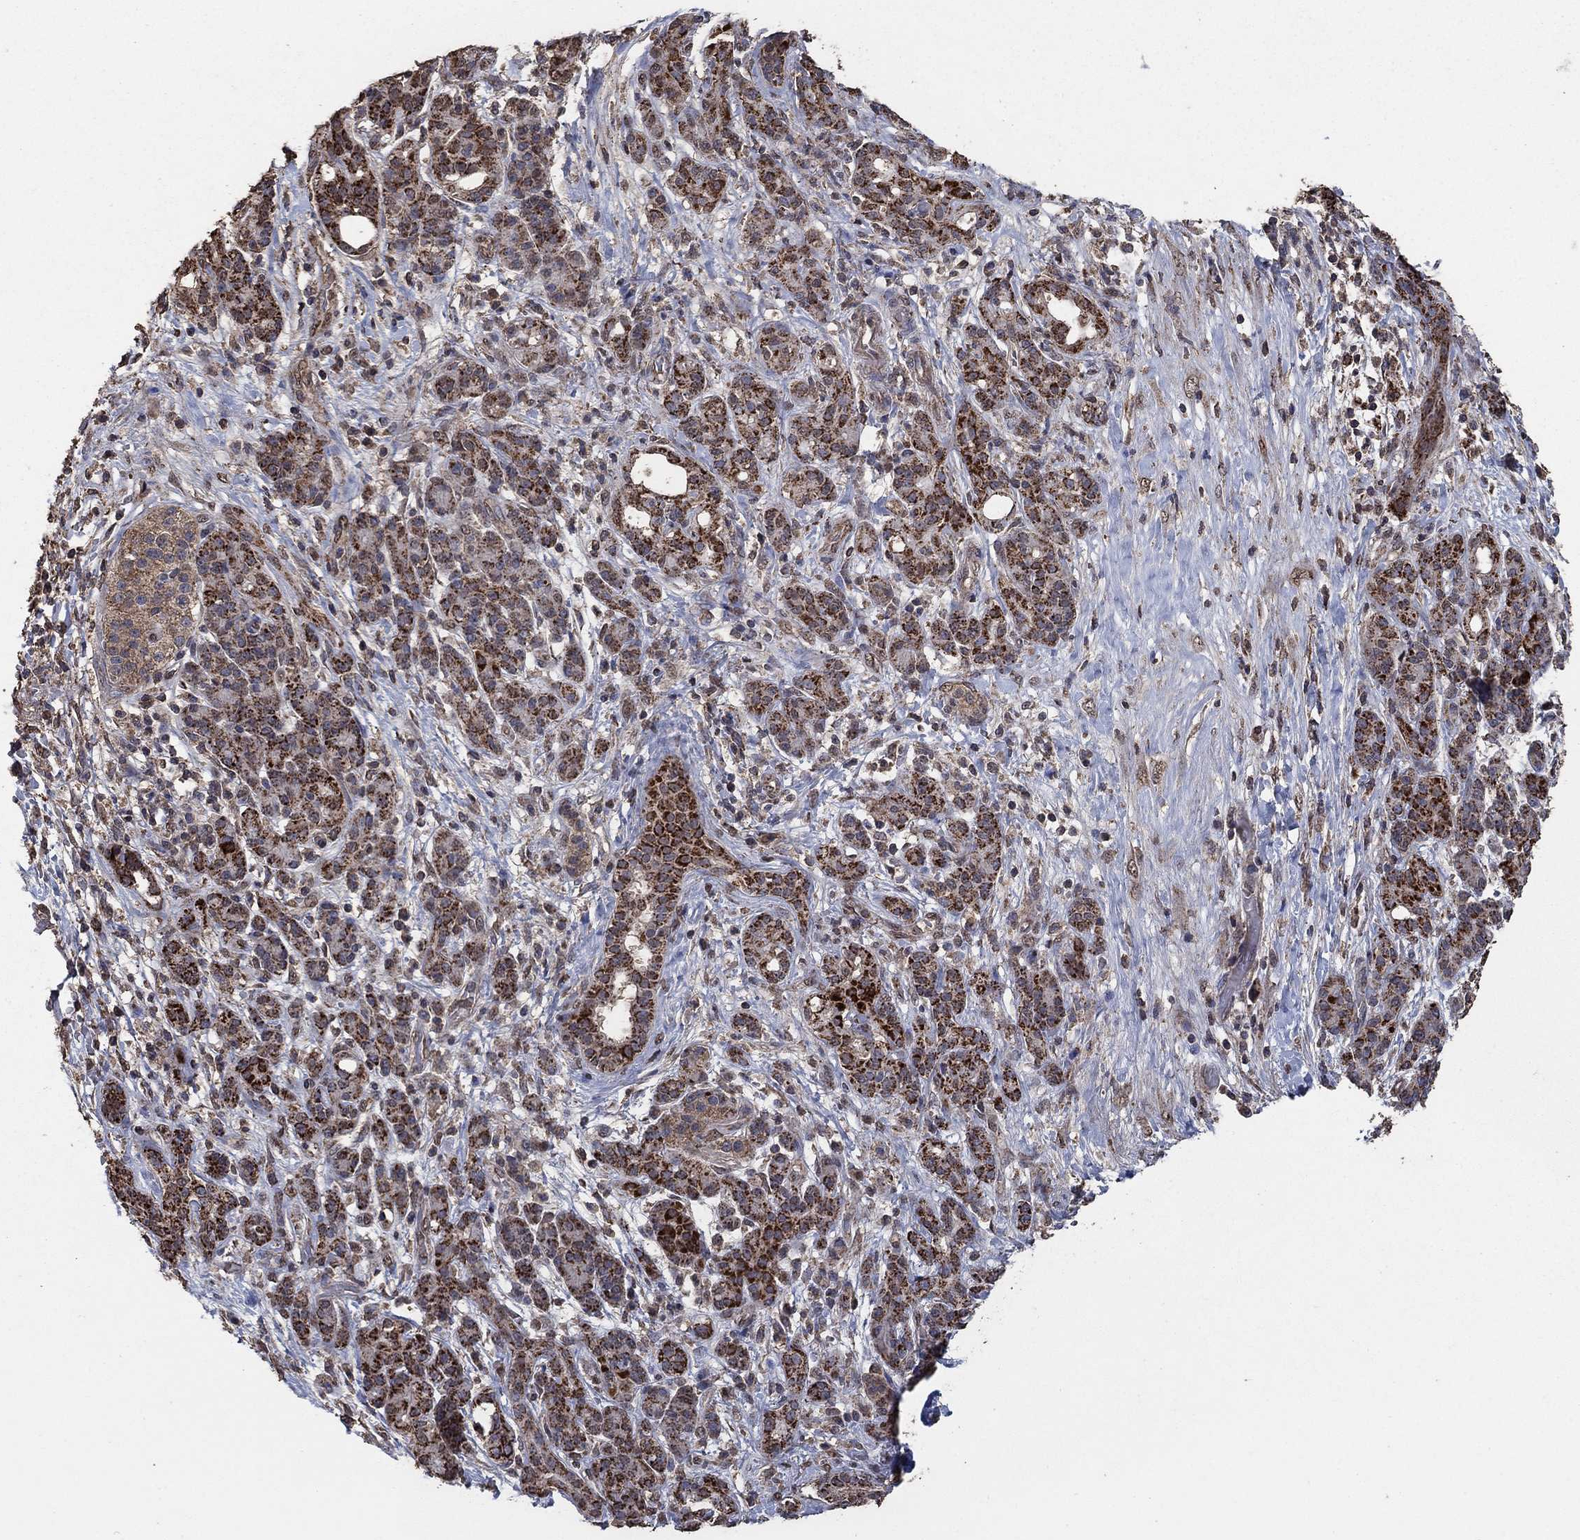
{"staining": {"intensity": "strong", "quantity": ">75%", "location": "cytoplasmic/membranous"}, "tissue": "pancreatic cancer", "cell_type": "Tumor cells", "image_type": "cancer", "snomed": [{"axis": "morphology", "description": "Adenocarcinoma, NOS"}, {"axis": "topography", "description": "Pancreas"}], "caption": "Human pancreatic cancer stained with a brown dye reveals strong cytoplasmic/membranous positive expression in approximately >75% of tumor cells.", "gene": "MRPS24", "patient": {"sex": "male", "age": 44}}